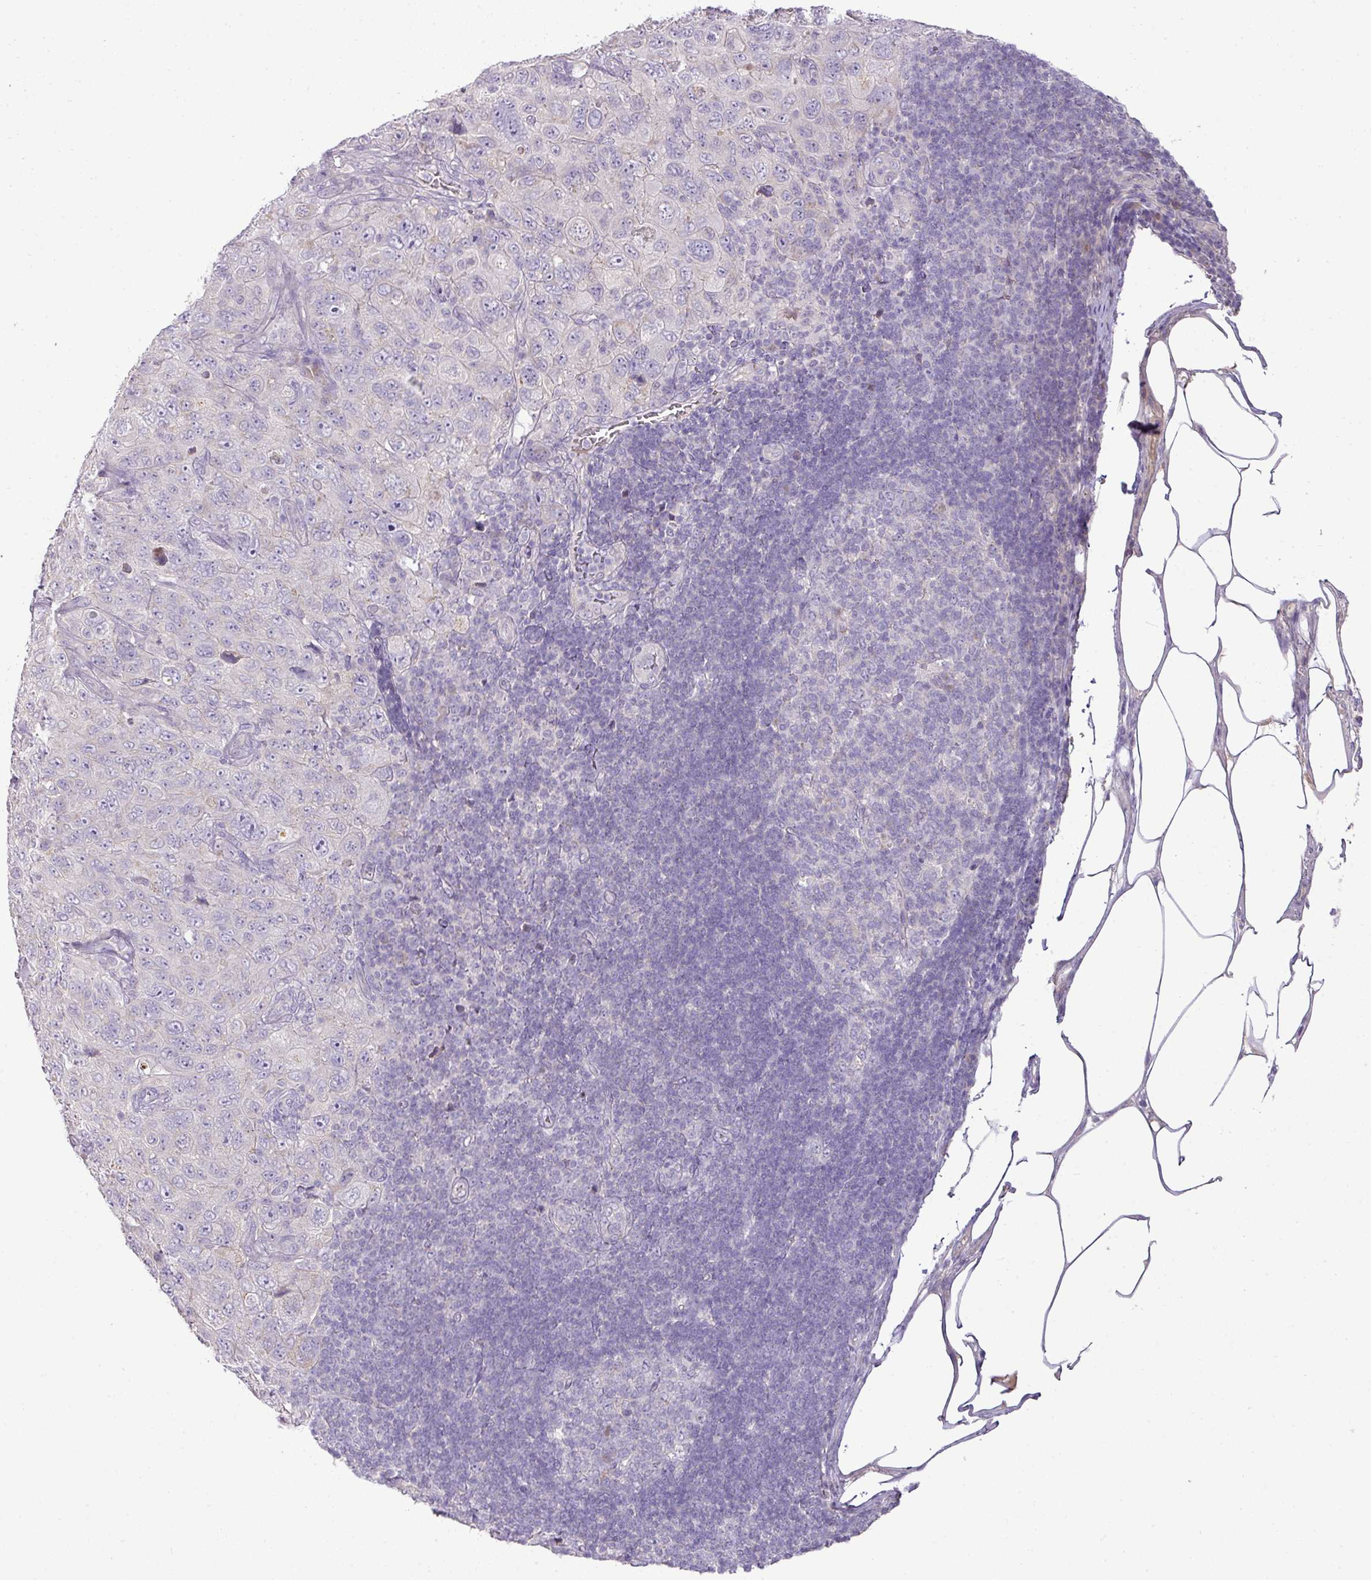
{"staining": {"intensity": "negative", "quantity": "none", "location": "none"}, "tissue": "pancreatic cancer", "cell_type": "Tumor cells", "image_type": "cancer", "snomed": [{"axis": "morphology", "description": "Adenocarcinoma, NOS"}, {"axis": "topography", "description": "Pancreas"}], "caption": "Protein analysis of pancreatic cancer demonstrates no significant positivity in tumor cells. The staining is performed using DAB (3,3'-diaminobenzidine) brown chromogen with nuclei counter-stained in using hematoxylin.", "gene": "BRINP2", "patient": {"sex": "male", "age": 68}}